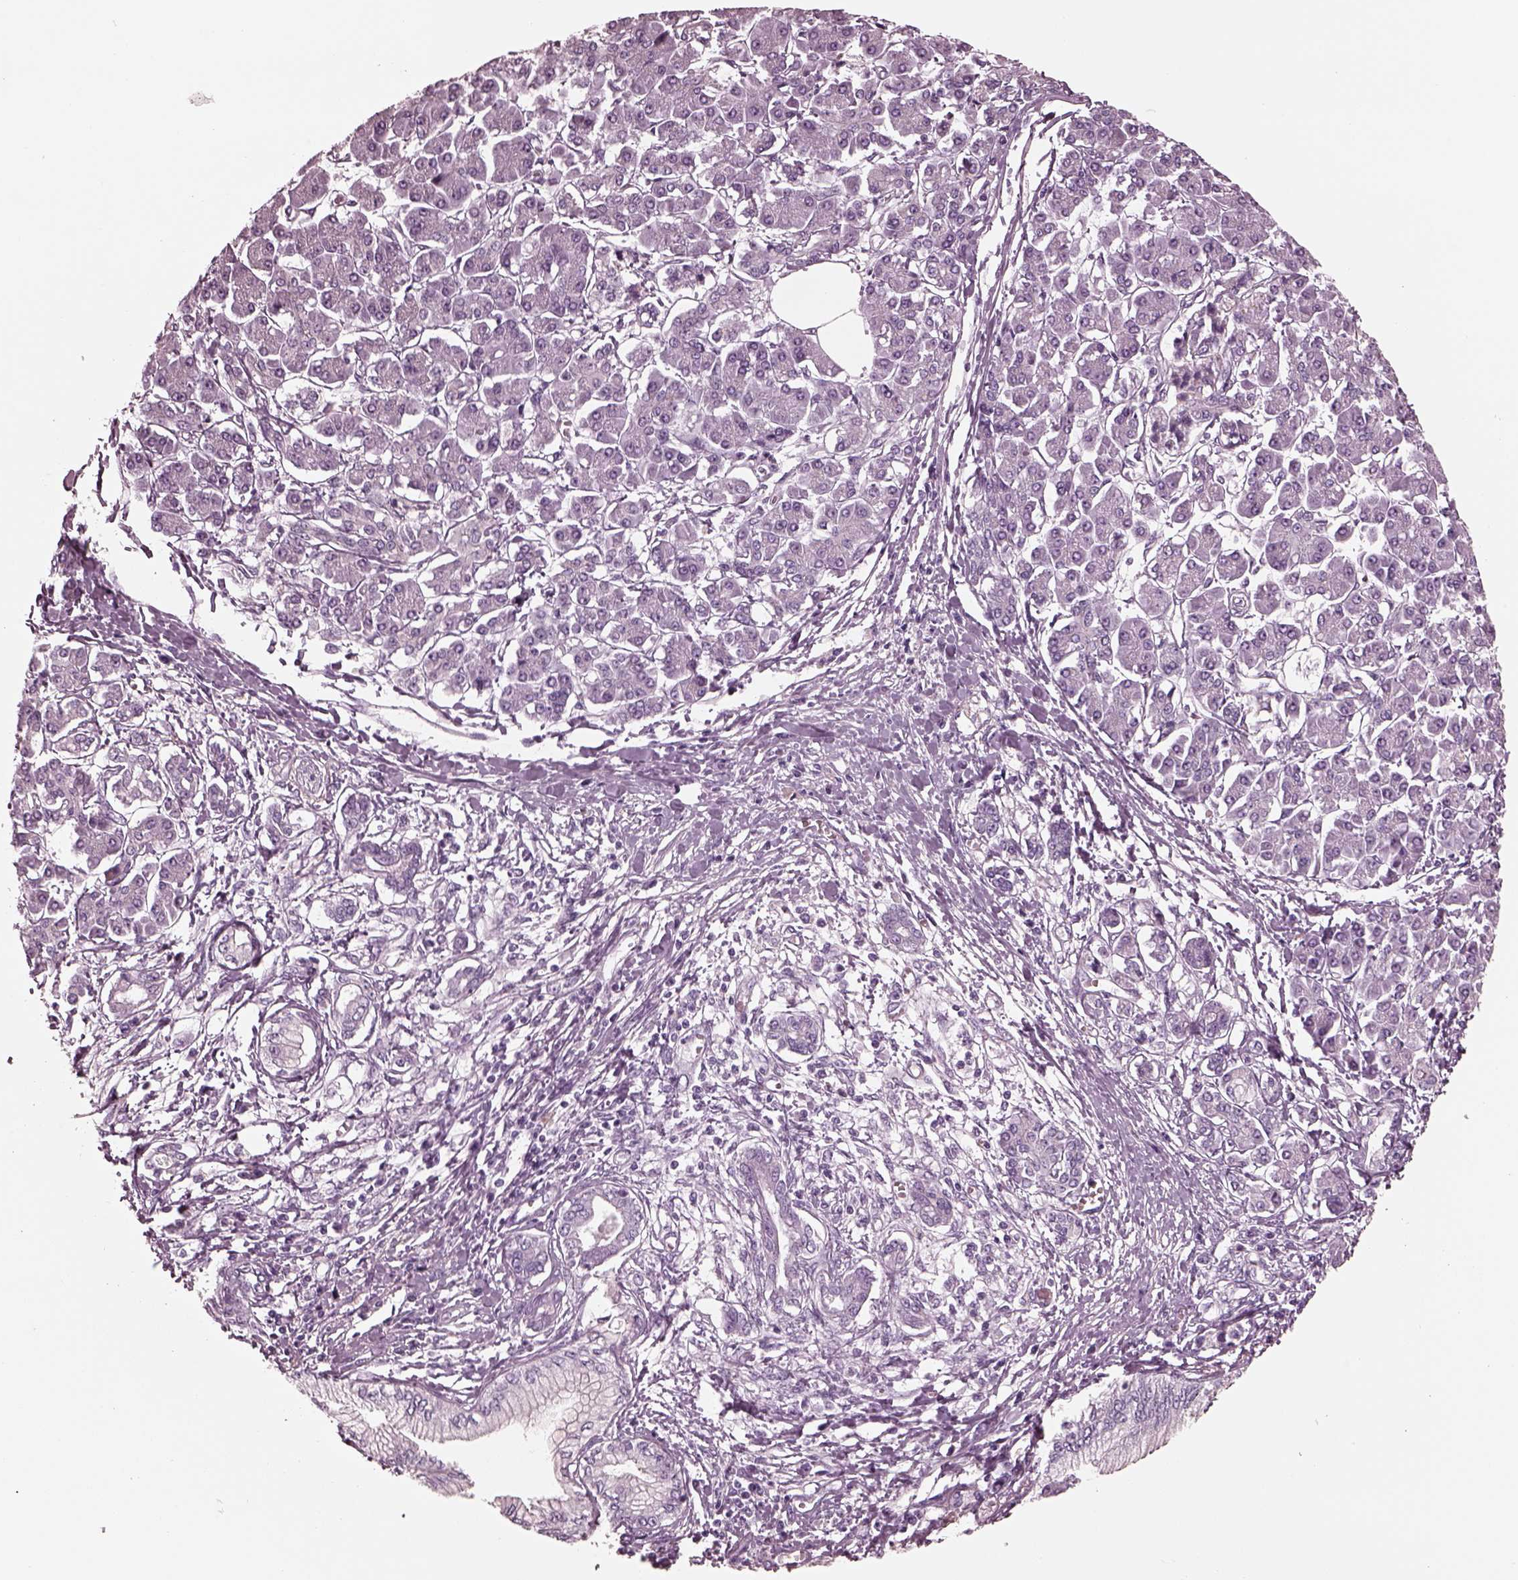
{"staining": {"intensity": "negative", "quantity": "none", "location": "none"}, "tissue": "pancreatic cancer", "cell_type": "Tumor cells", "image_type": "cancer", "snomed": [{"axis": "morphology", "description": "Adenocarcinoma, NOS"}, {"axis": "topography", "description": "Pancreas"}], "caption": "The immunohistochemistry image has no significant staining in tumor cells of pancreatic adenocarcinoma tissue.", "gene": "CGA", "patient": {"sex": "female", "age": 68}}